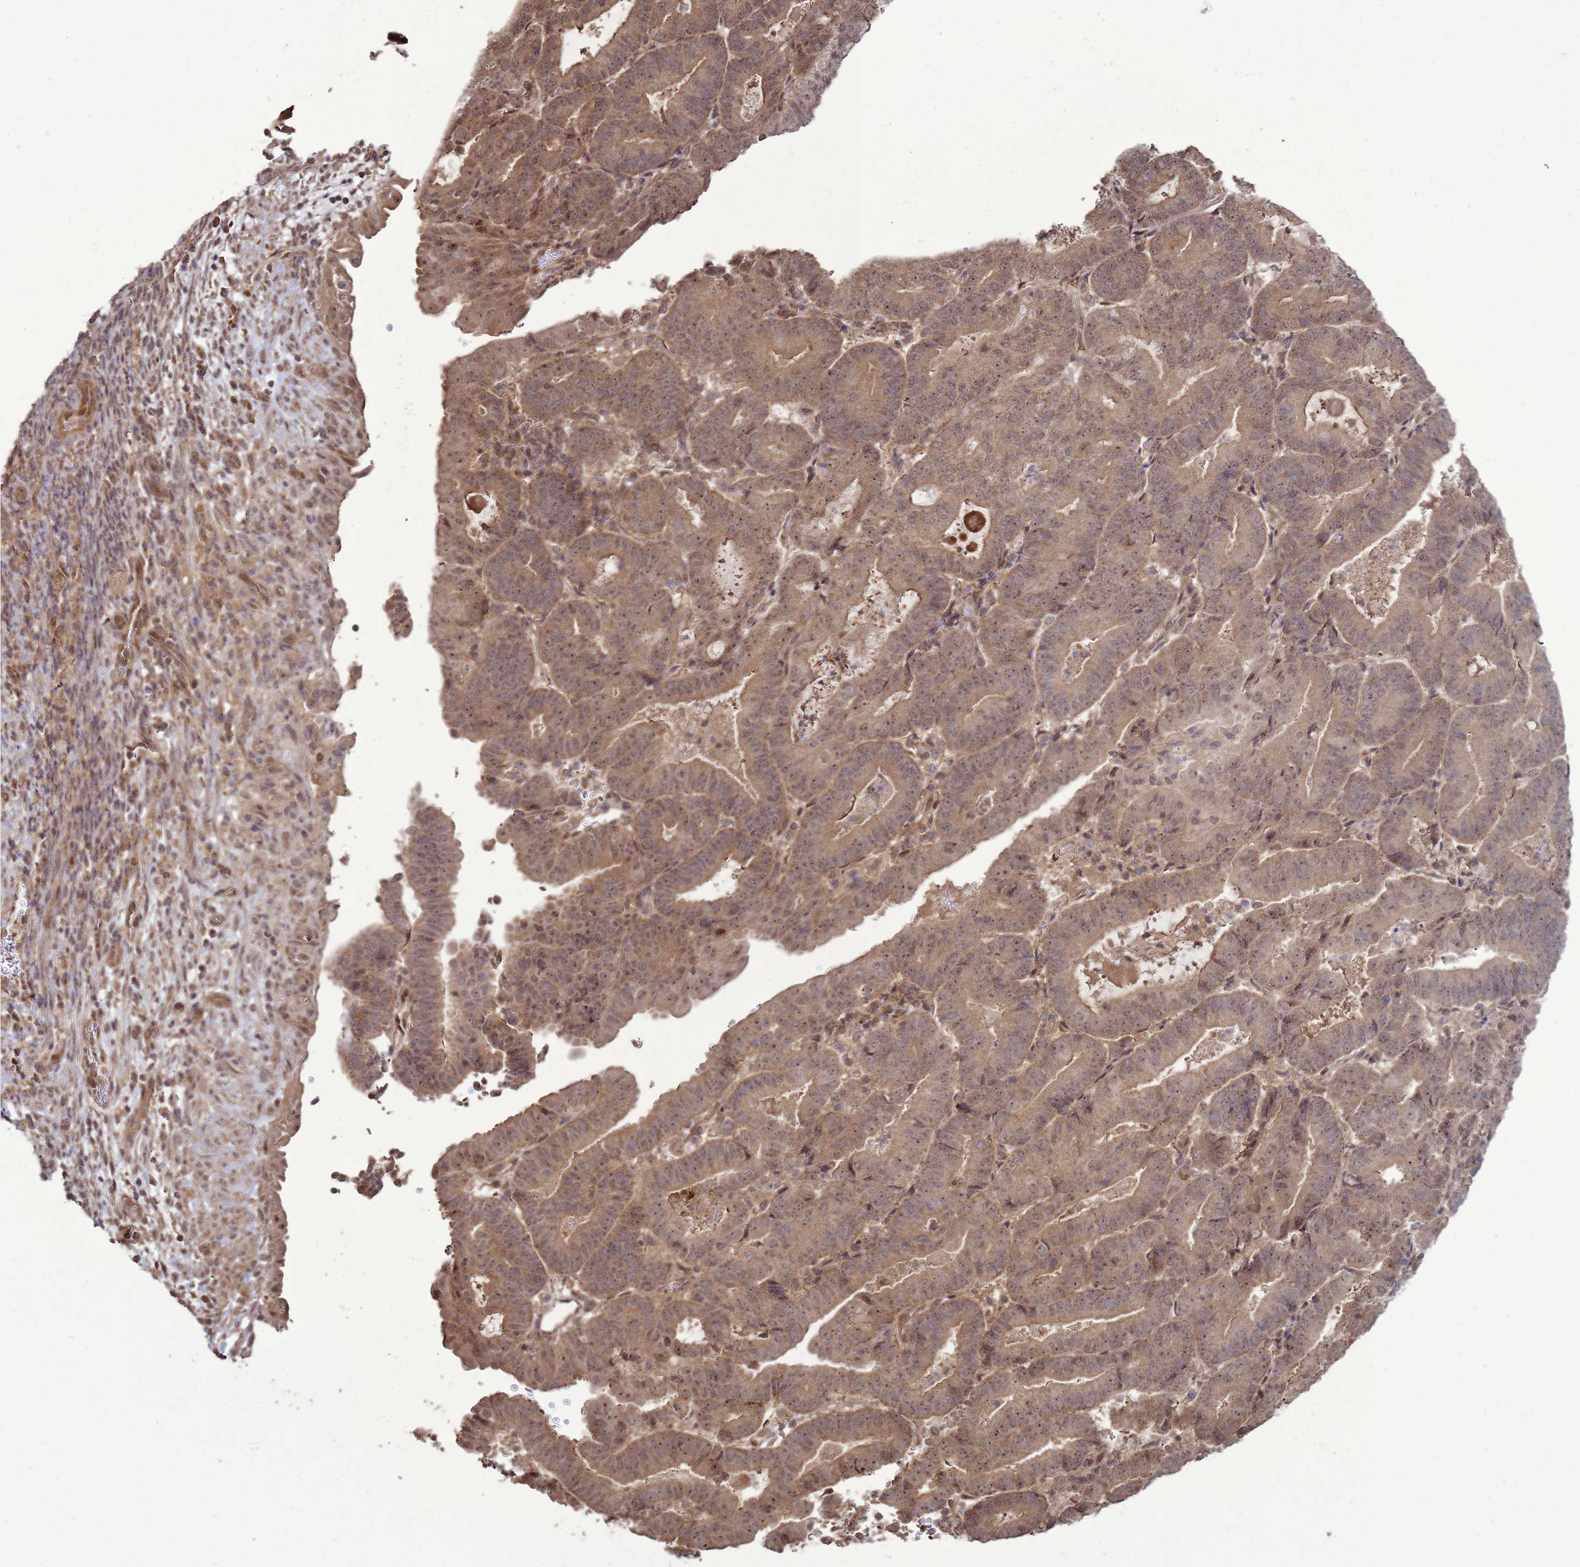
{"staining": {"intensity": "moderate", "quantity": ">75%", "location": "cytoplasmic/membranous,nuclear"}, "tissue": "endometrial cancer", "cell_type": "Tumor cells", "image_type": "cancer", "snomed": [{"axis": "morphology", "description": "Adenocarcinoma, NOS"}, {"axis": "topography", "description": "Endometrium"}], "caption": "Immunohistochemistry of human endometrial adenocarcinoma reveals medium levels of moderate cytoplasmic/membranous and nuclear positivity in about >75% of tumor cells. The staining was performed using DAB (3,3'-diaminobenzidine) to visualize the protein expression in brown, while the nuclei were stained in blue with hematoxylin (Magnification: 20x).", "gene": "CRBN", "patient": {"sex": "female", "age": 70}}